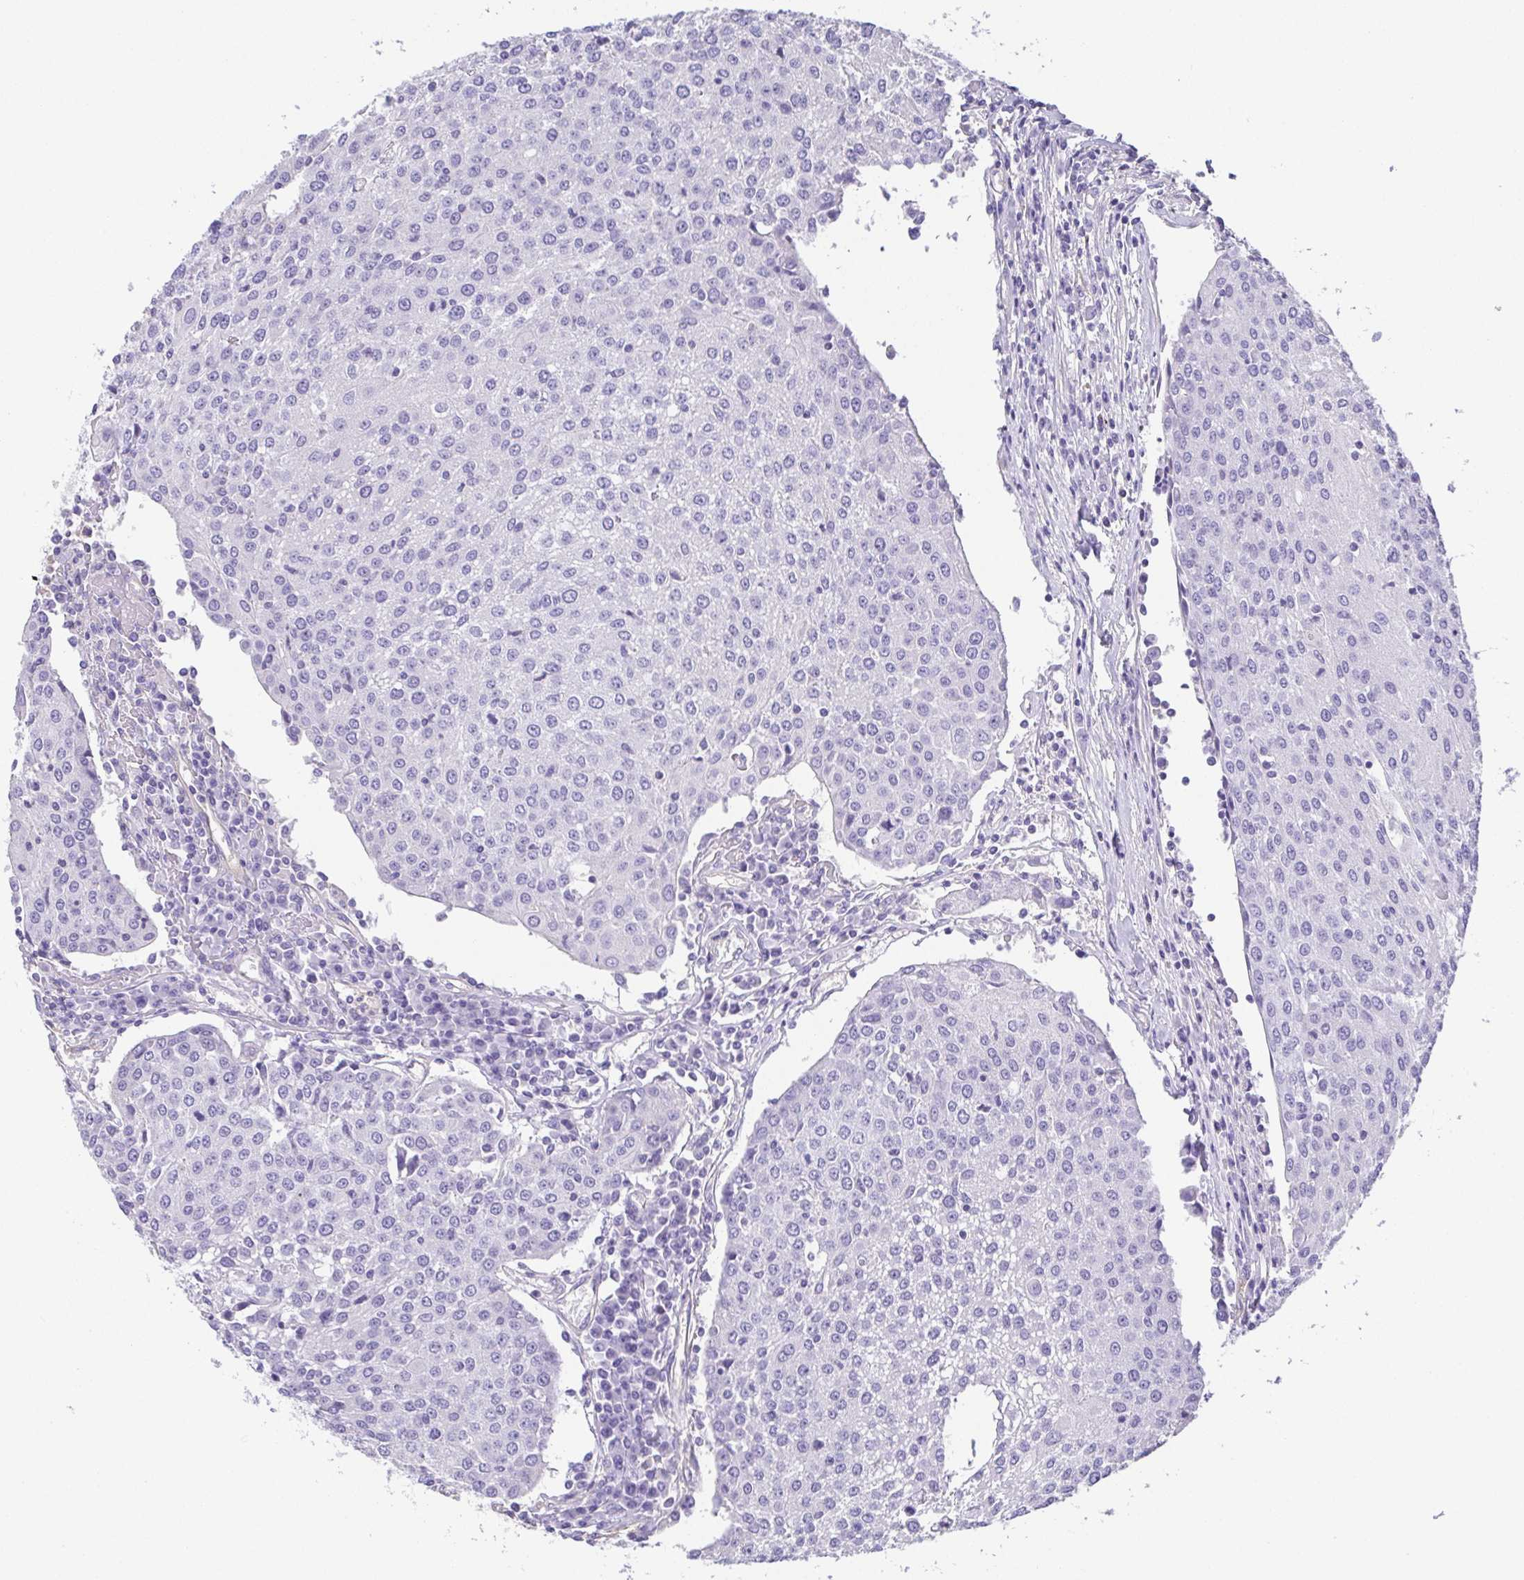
{"staining": {"intensity": "negative", "quantity": "none", "location": "none"}, "tissue": "urothelial cancer", "cell_type": "Tumor cells", "image_type": "cancer", "snomed": [{"axis": "morphology", "description": "Urothelial carcinoma, High grade"}, {"axis": "topography", "description": "Urinary bladder"}], "caption": "Tumor cells show no significant expression in urothelial carcinoma (high-grade). Brightfield microscopy of immunohistochemistry (IHC) stained with DAB (brown) and hematoxylin (blue), captured at high magnification.", "gene": "MYL6", "patient": {"sex": "female", "age": 85}}